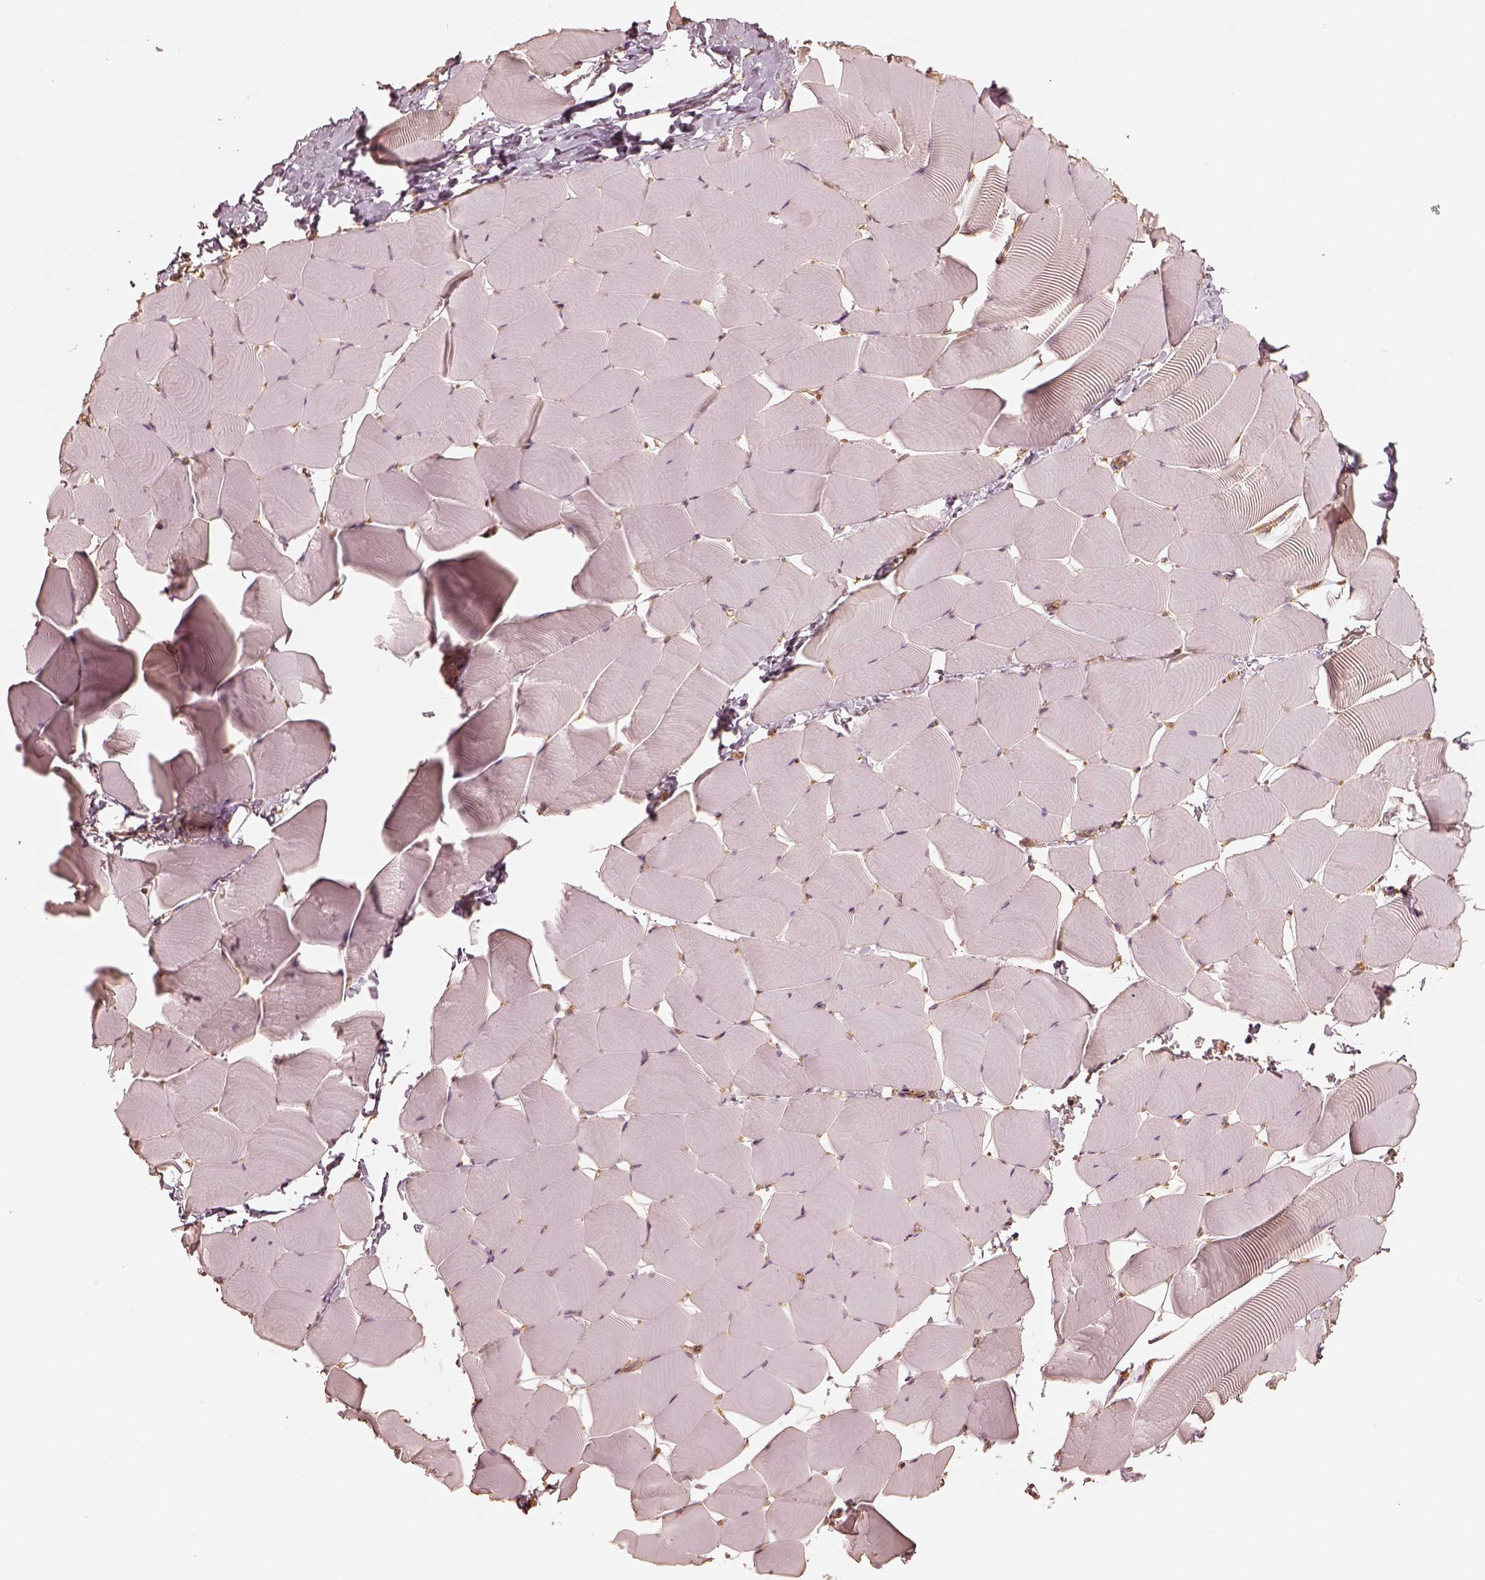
{"staining": {"intensity": "negative", "quantity": "none", "location": "none"}, "tissue": "skeletal muscle", "cell_type": "Myocytes", "image_type": "normal", "snomed": [{"axis": "morphology", "description": "Normal tissue, NOS"}, {"axis": "topography", "description": "Skeletal muscle"}], "caption": "The image exhibits no significant expression in myocytes of skeletal muscle.", "gene": "WDR7", "patient": {"sex": "male", "age": 25}}